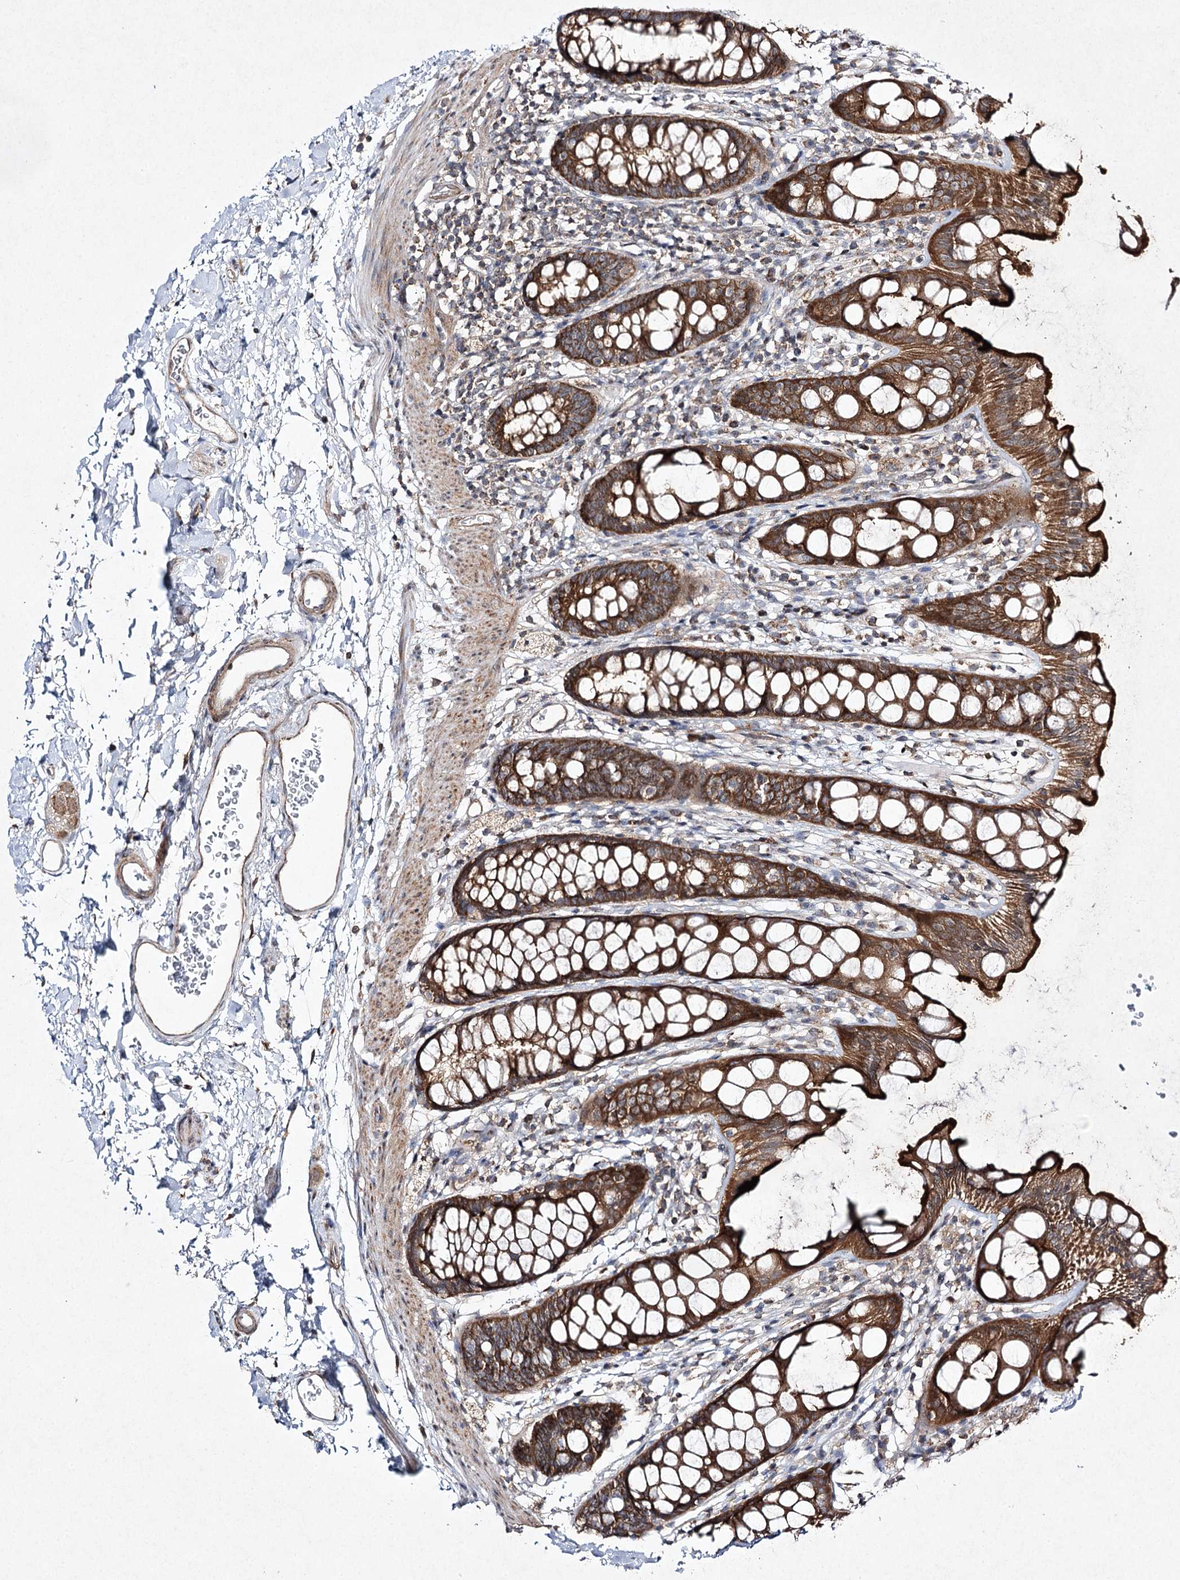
{"staining": {"intensity": "strong", "quantity": ">75%", "location": "cytoplasmic/membranous"}, "tissue": "rectum", "cell_type": "Glandular cells", "image_type": "normal", "snomed": [{"axis": "morphology", "description": "Normal tissue, NOS"}, {"axis": "topography", "description": "Rectum"}], "caption": "This photomicrograph shows immunohistochemistry staining of unremarkable human rectum, with high strong cytoplasmic/membranous staining in approximately >75% of glandular cells.", "gene": "FANCL", "patient": {"sex": "female", "age": 65}}